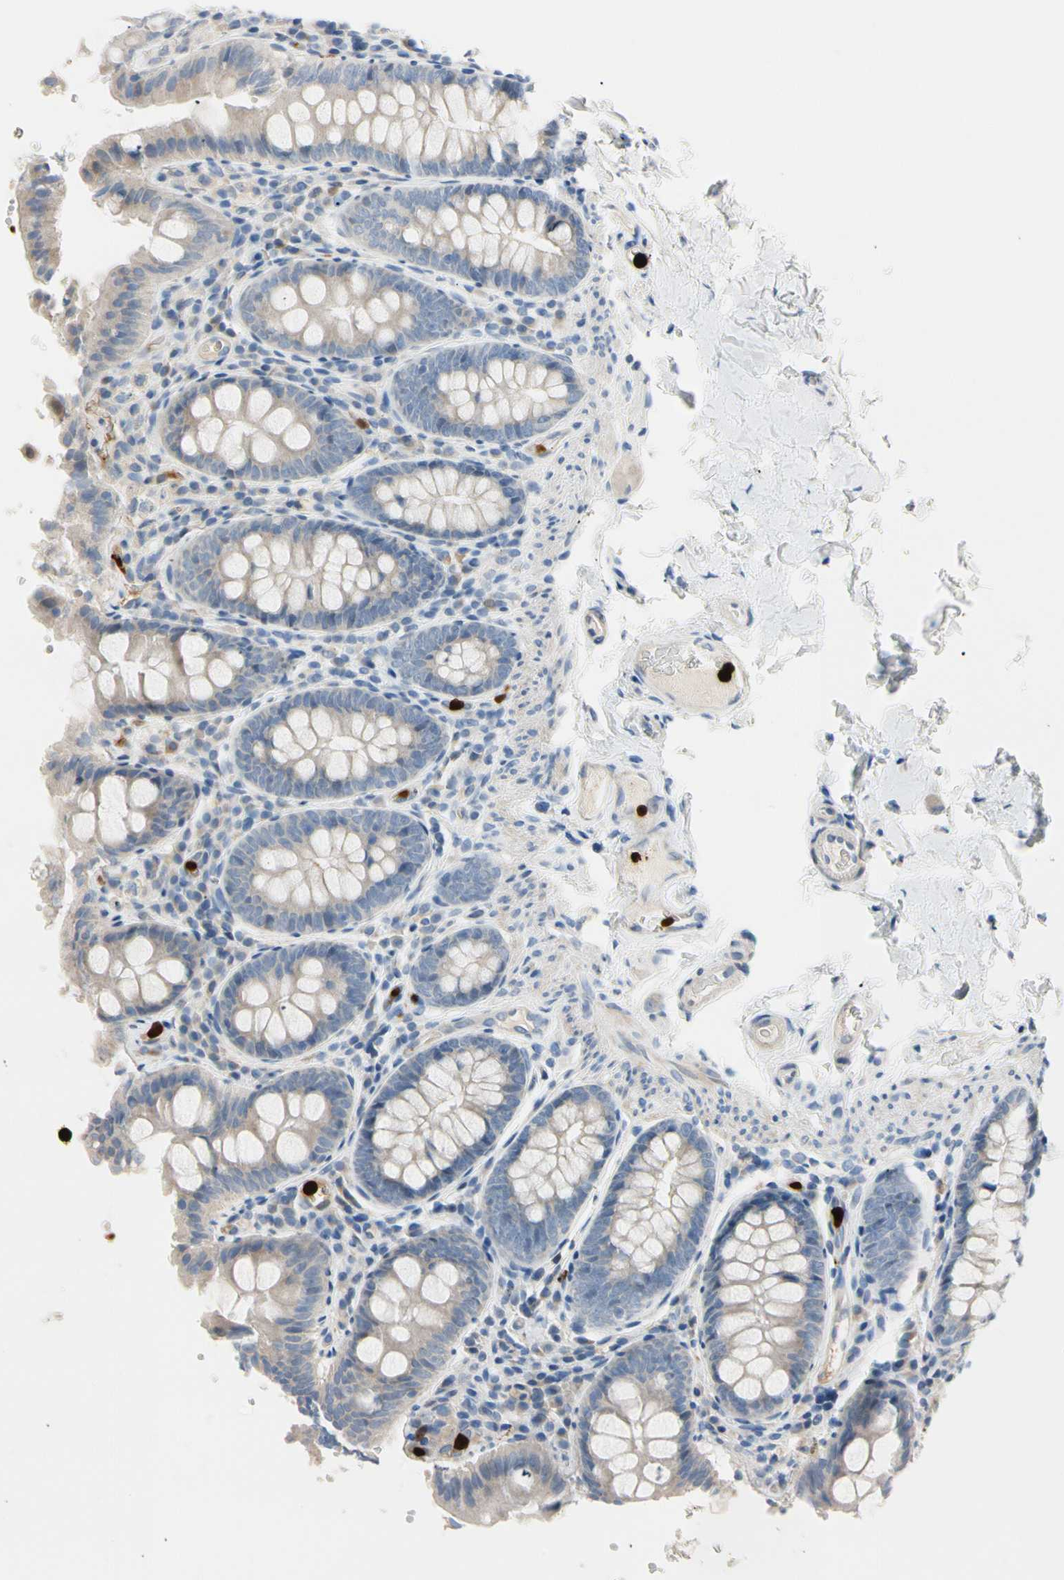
{"staining": {"intensity": "negative", "quantity": "none", "location": "none"}, "tissue": "colon", "cell_type": "Endothelial cells", "image_type": "normal", "snomed": [{"axis": "morphology", "description": "Normal tissue, NOS"}, {"axis": "topography", "description": "Colon"}], "caption": "There is no significant expression in endothelial cells of colon. (DAB IHC visualized using brightfield microscopy, high magnification).", "gene": "TRAF5", "patient": {"sex": "female", "age": 61}}